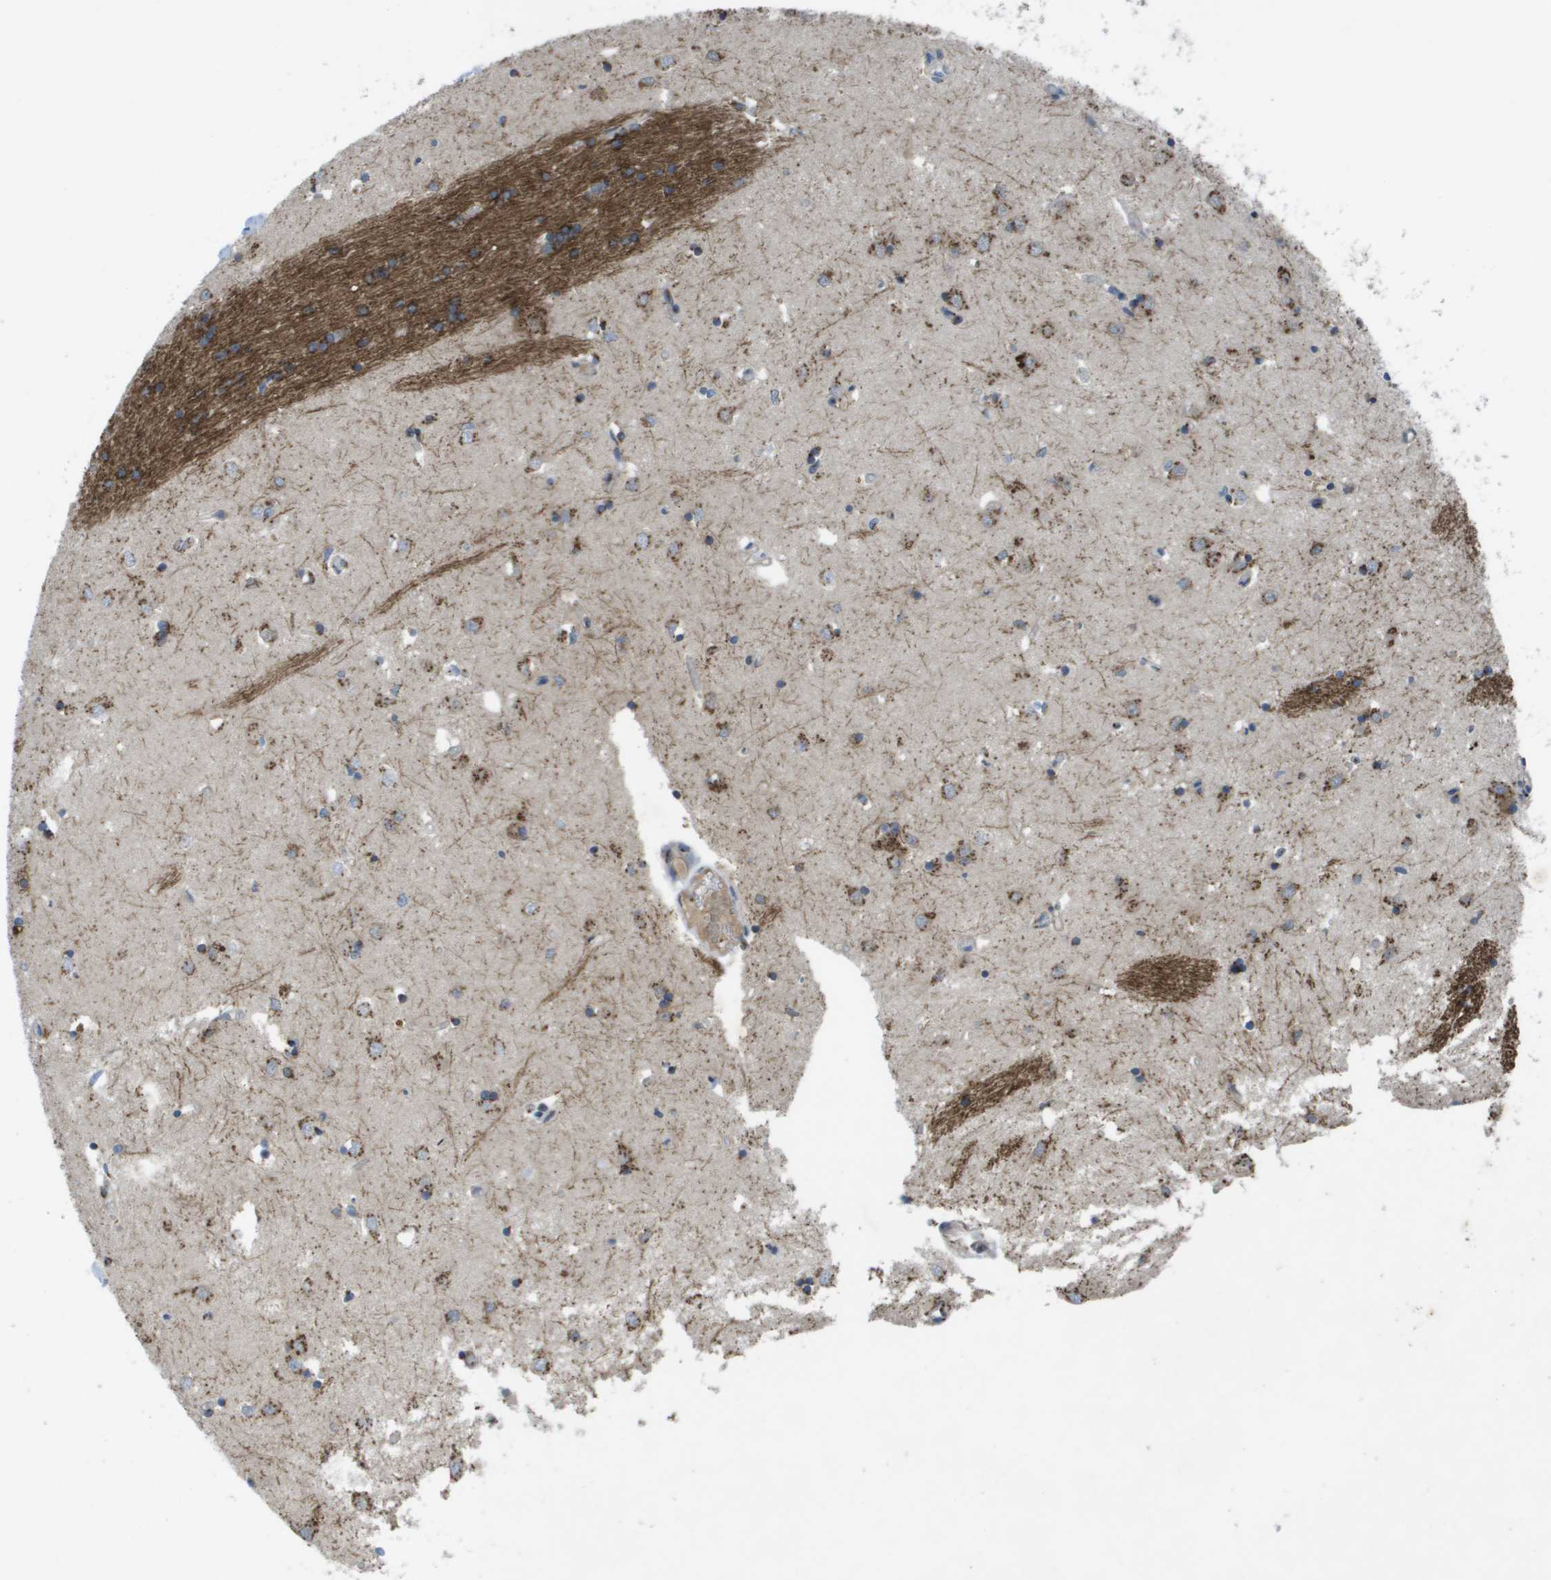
{"staining": {"intensity": "strong", "quantity": "25%-75%", "location": "cytoplasmic/membranous"}, "tissue": "caudate", "cell_type": "Glial cells", "image_type": "normal", "snomed": [{"axis": "morphology", "description": "Normal tissue, NOS"}, {"axis": "topography", "description": "Lateral ventricle wall"}], "caption": "Protein staining displays strong cytoplasmic/membranous staining in approximately 25%-75% of glial cells in unremarkable caudate. (DAB (3,3'-diaminobenzidine) IHC with brightfield microscopy, high magnification).", "gene": "QSOX2", "patient": {"sex": "female", "age": 19}}